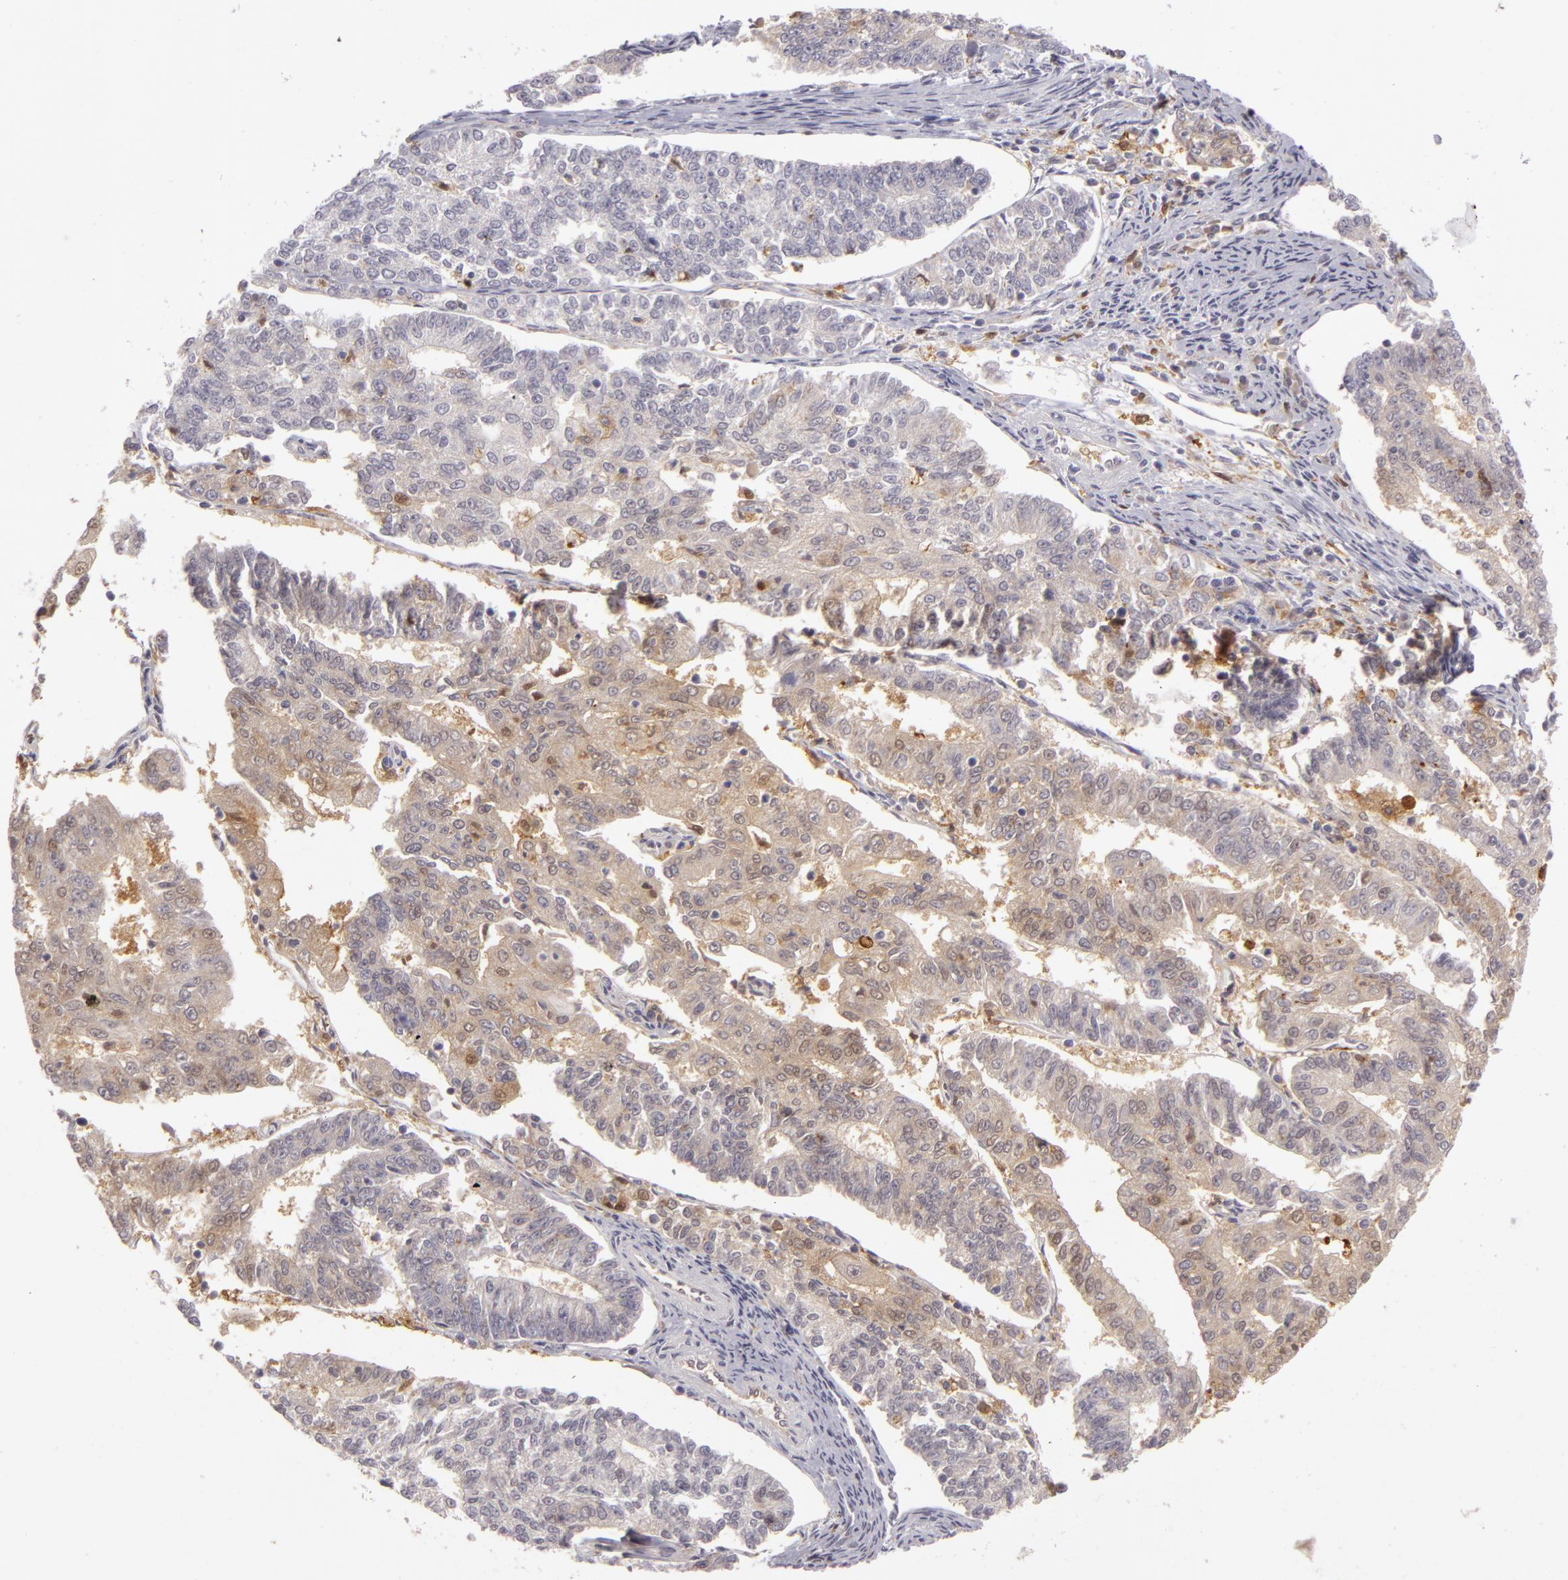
{"staining": {"intensity": "weak", "quantity": "25%-75%", "location": "cytoplasmic/membranous"}, "tissue": "endometrial cancer", "cell_type": "Tumor cells", "image_type": "cancer", "snomed": [{"axis": "morphology", "description": "Adenocarcinoma, NOS"}, {"axis": "topography", "description": "Endometrium"}], "caption": "Human adenocarcinoma (endometrial) stained for a protein (brown) displays weak cytoplasmic/membranous positive expression in approximately 25%-75% of tumor cells.", "gene": "ZNF229", "patient": {"sex": "female", "age": 56}}